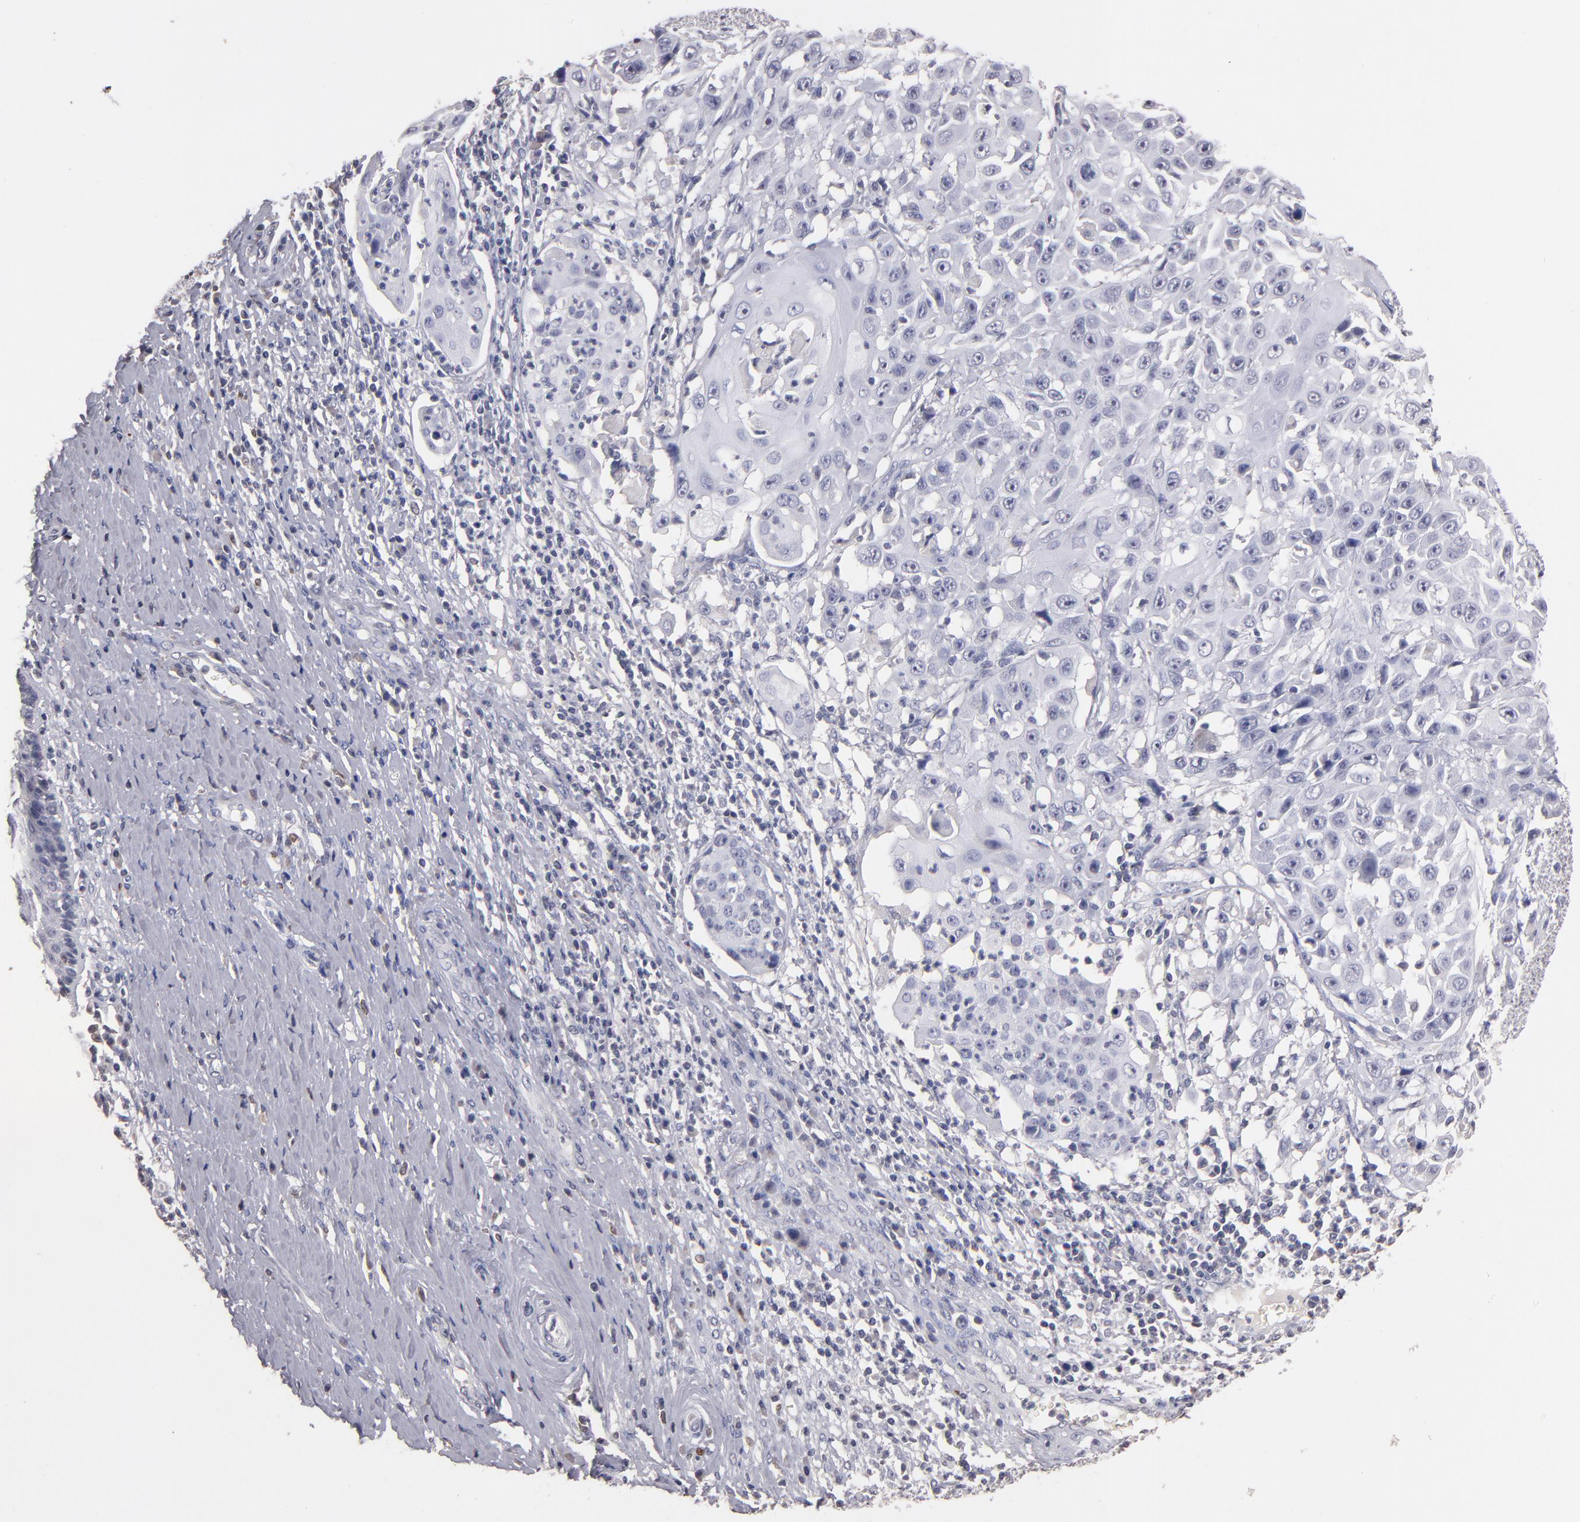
{"staining": {"intensity": "negative", "quantity": "none", "location": "none"}, "tissue": "cervical cancer", "cell_type": "Tumor cells", "image_type": "cancer", "snomed": [{"axis": "morphology", "description": "Squamous cell carcinoma, NOS"}, {"axis": "topography", "description": "Cervix"}], "caption": "DAB (3,3'-diaminobenzidine) immunohistochemical staining of squamous cell carcinoma (cervical) displays no significant expression in tumor cells.", "gene": "SOX10", "patient": {"sex": "female", "age": 39}}